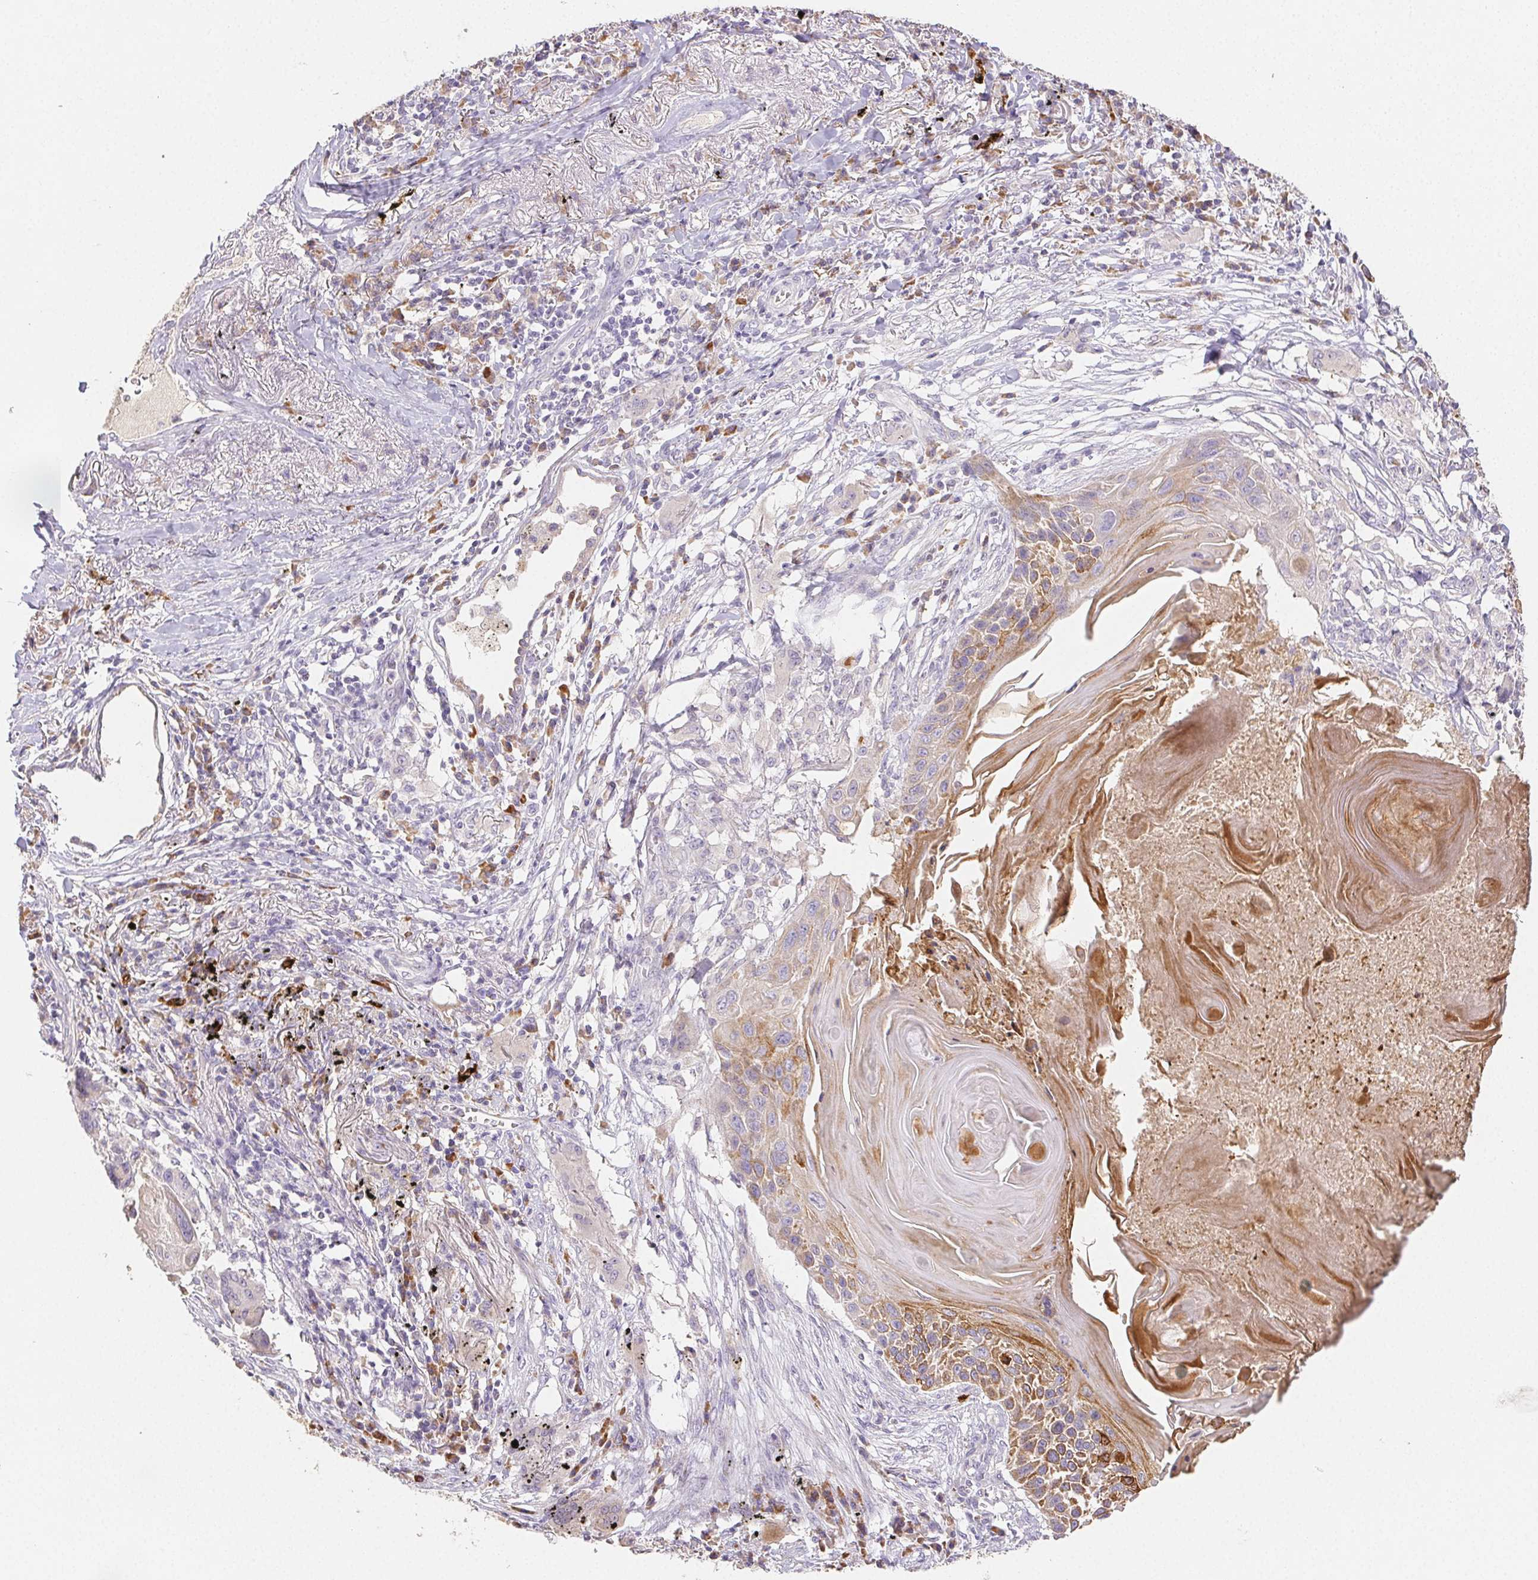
{"staining": {"intensity": "moderate", "quantity": "25%-75%", "location": "cytoplasmic/membranous"}, "tissue": "lung cancer", "cell_type": "Tumor cells", "image_type": "cancer", "snomed": [{"axis": "morphology", "description": "Squamous cell carcinoma, NOS"}, {"axis": "topography", "description": "Lung"}], "caption": "Immunohistochemistry (IHC) micrograph of squamous cell carcinoma (lung) stained for a protein (brown), which displays medium levels of moderate cytoplasmic/membranous staining in approximately 25%-75% of tumor cells.", "gene": "ACVR1B", "patient": {"sex": "male", "age": 78}}